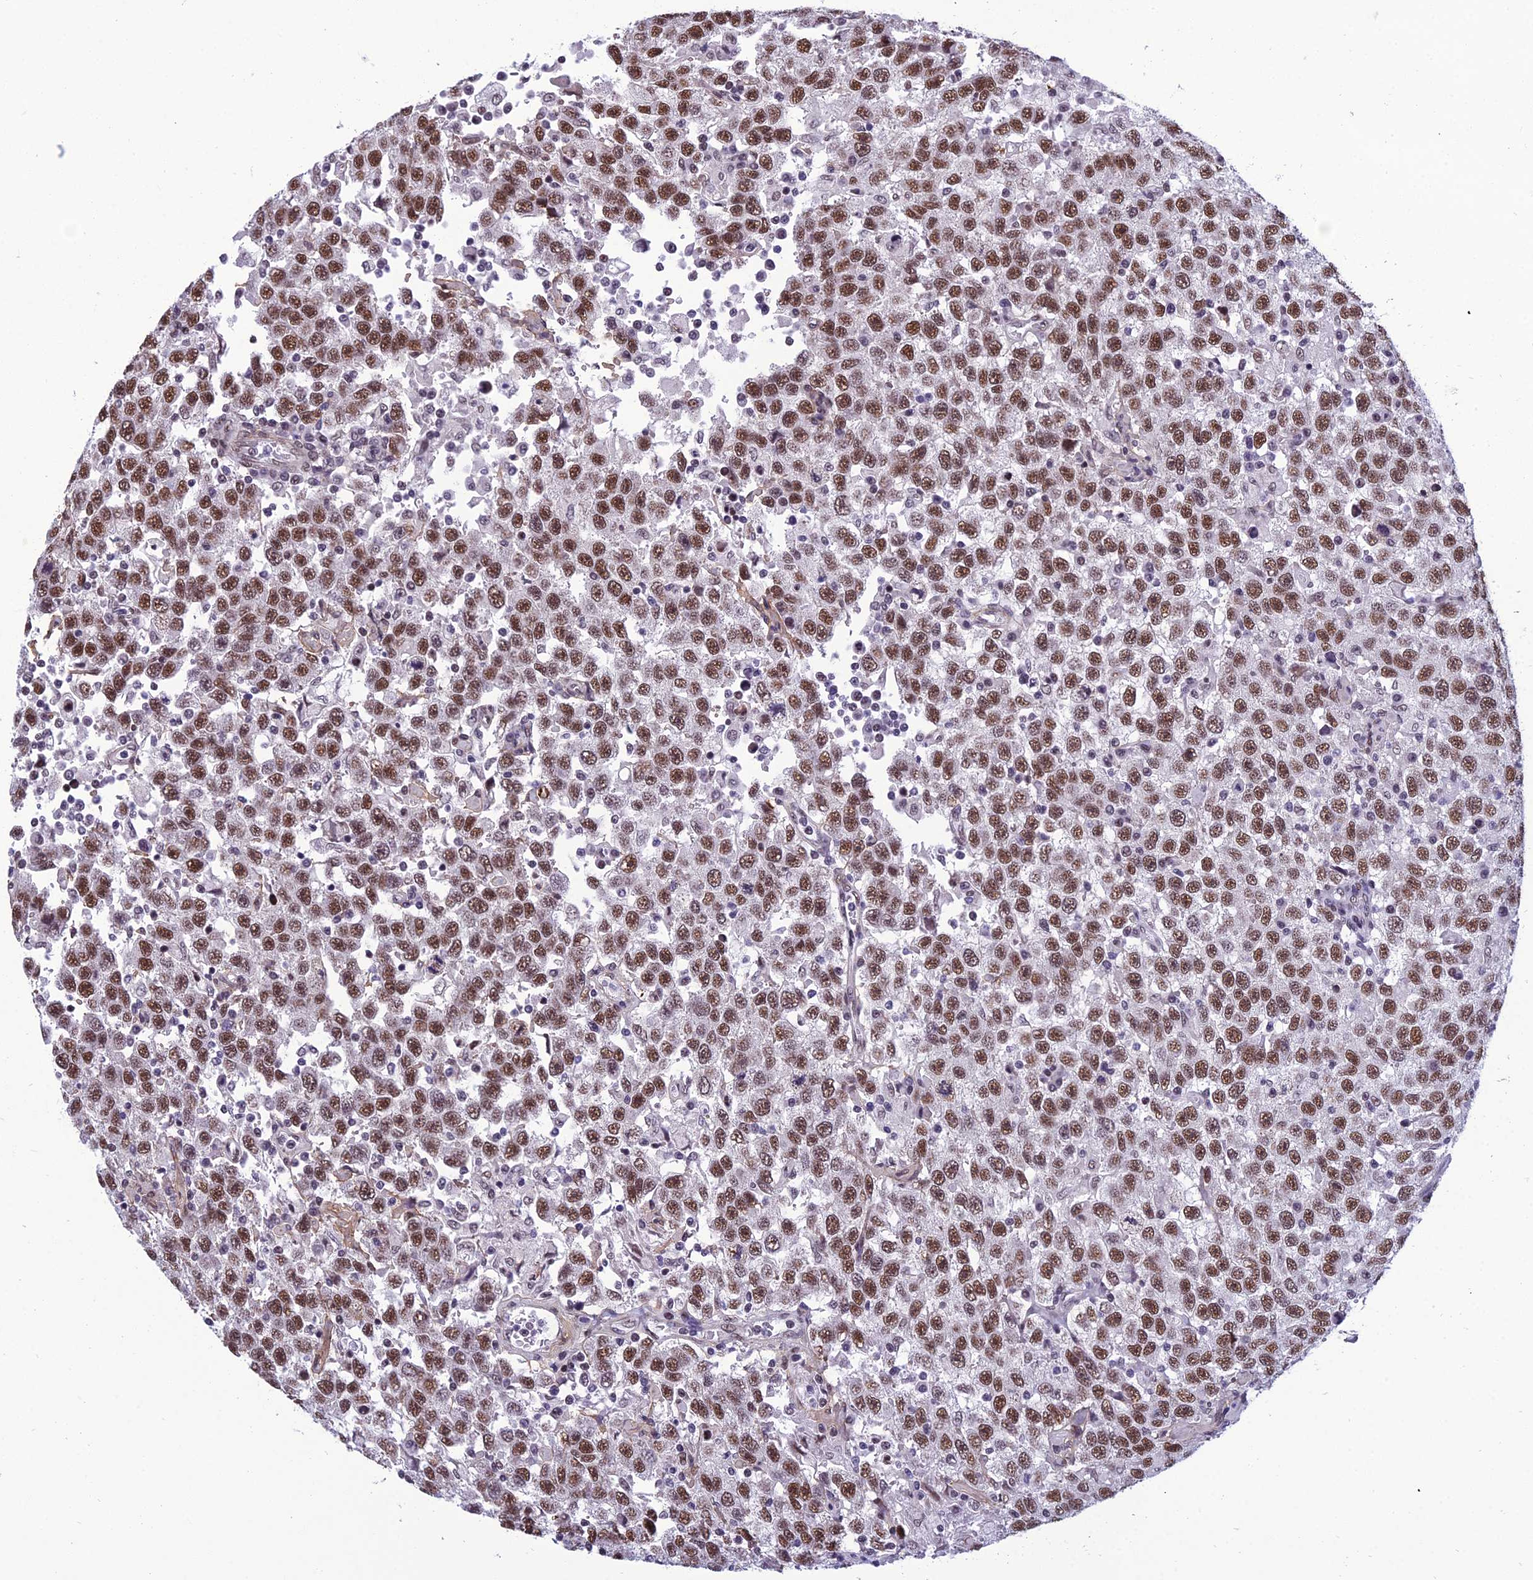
{"staining": {"intensity": "moderate", "quantity": ">75%", "location": "nuclear"}, "tissue": "testis cancer", "cell_type": "Tumor cells", "image_type": "cancer", "snomed": [{"axis": "morphology", "description": "Seminoma, NOS"}, {"axis": "topography", "description": "Testis"}], "caption": "Protein positivity by immunohistochemistry displays moderate nuclear expression in about >75% of tumor cells in seminoma (testis).", "gene": "RSRC1", "patient": {"sex": "male", "age": 41}}